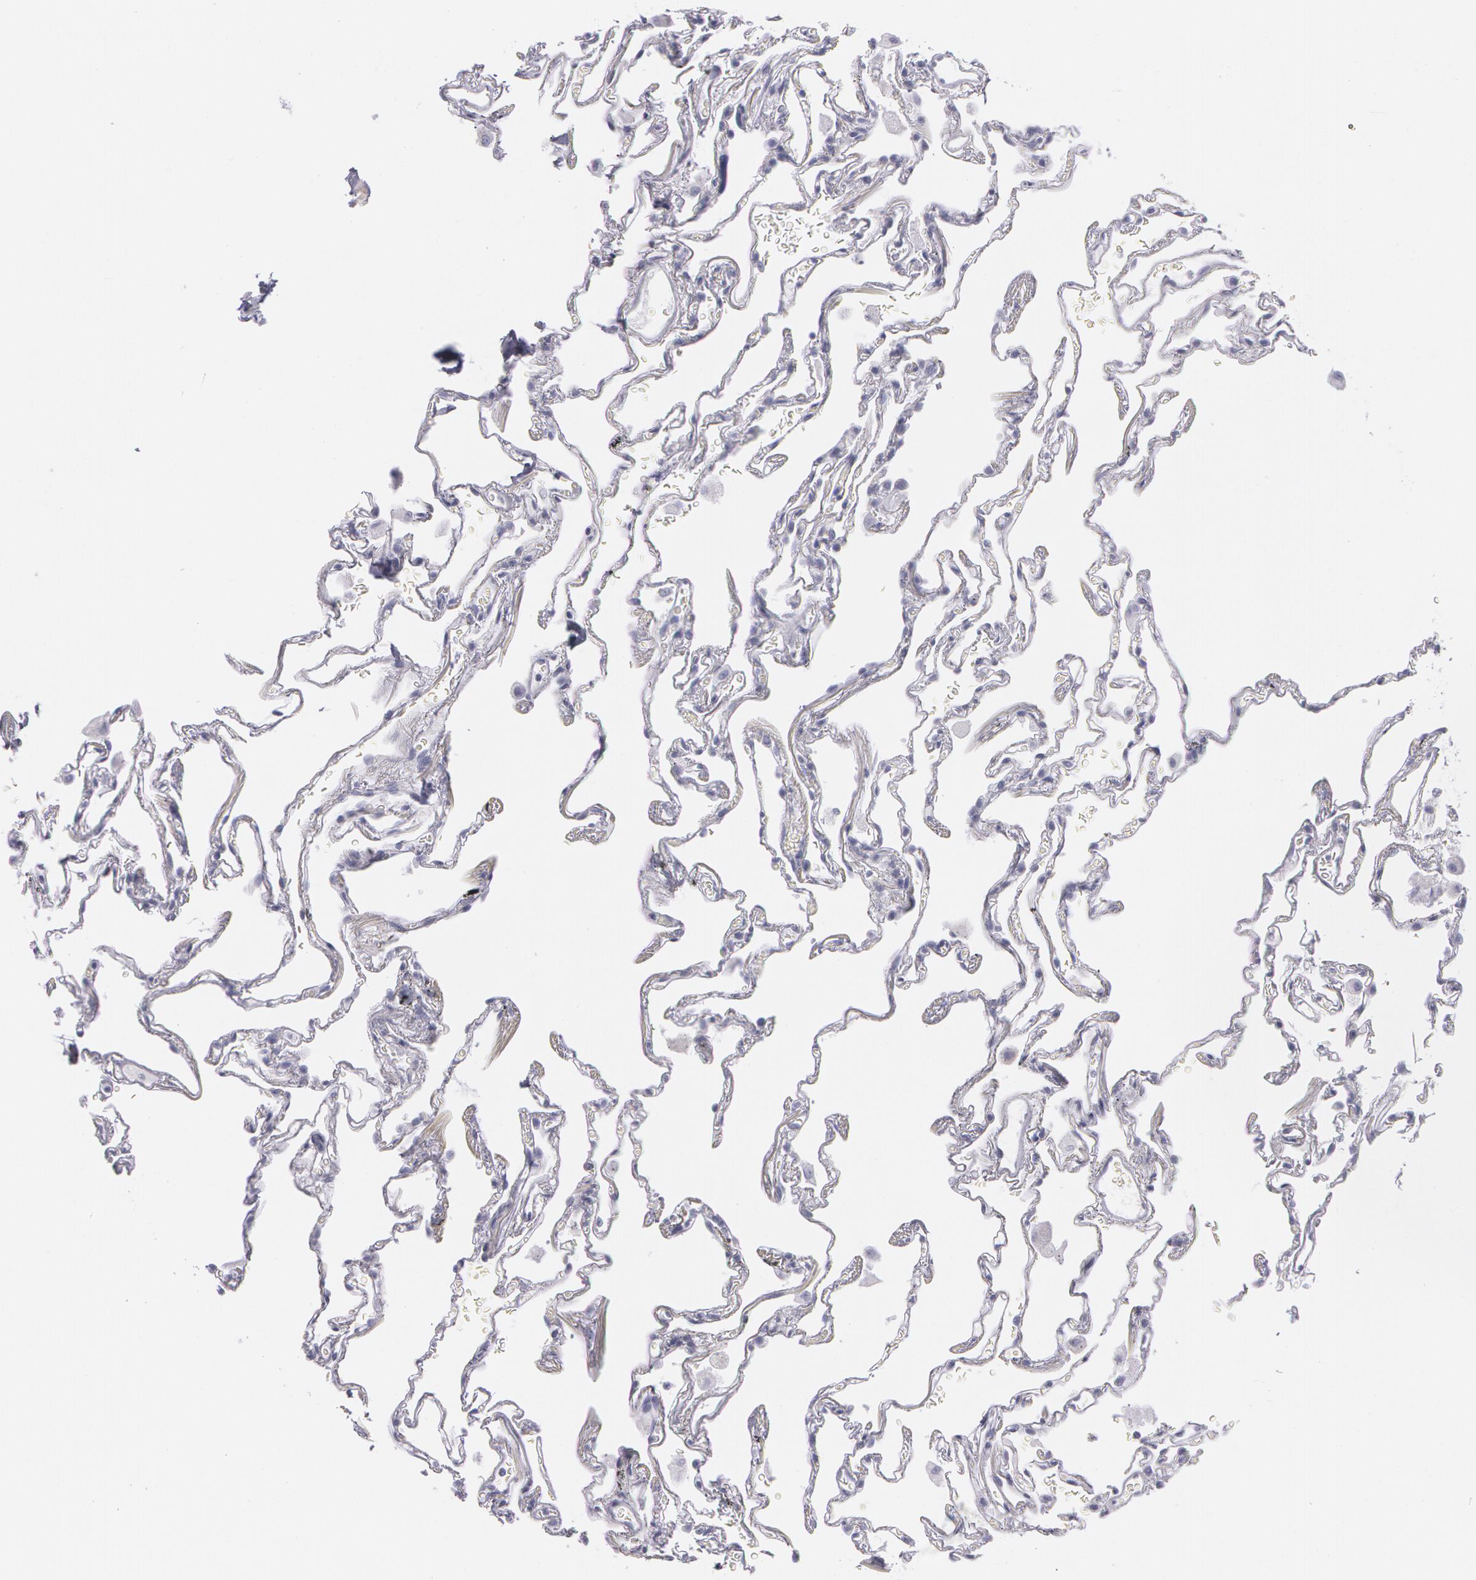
{"staining": {"intensity": "negative", "quantity": "none", "location": "none"}, "tissue": "lung", "cell_type": "Alveolar cells", "image_type": "normal", "snomed": [{"axis": "morphology", "description": "Normal tissue, NOS"}, {"axis": "morphology", "description": "Inflammation, NOS"}, {"axis": "topography", "description": "Lung"}], "caption": "Normal lung was stained to show a protein in brown. There is no significant expression in alveolar cells. The staining is performed using DAB (3,3'-diaminobenzidine) brown chromogen with nuclei counter-stained in using hematoxylin.", "gene": "SNCG", "patient": {"sex": "male", "age": 69}}